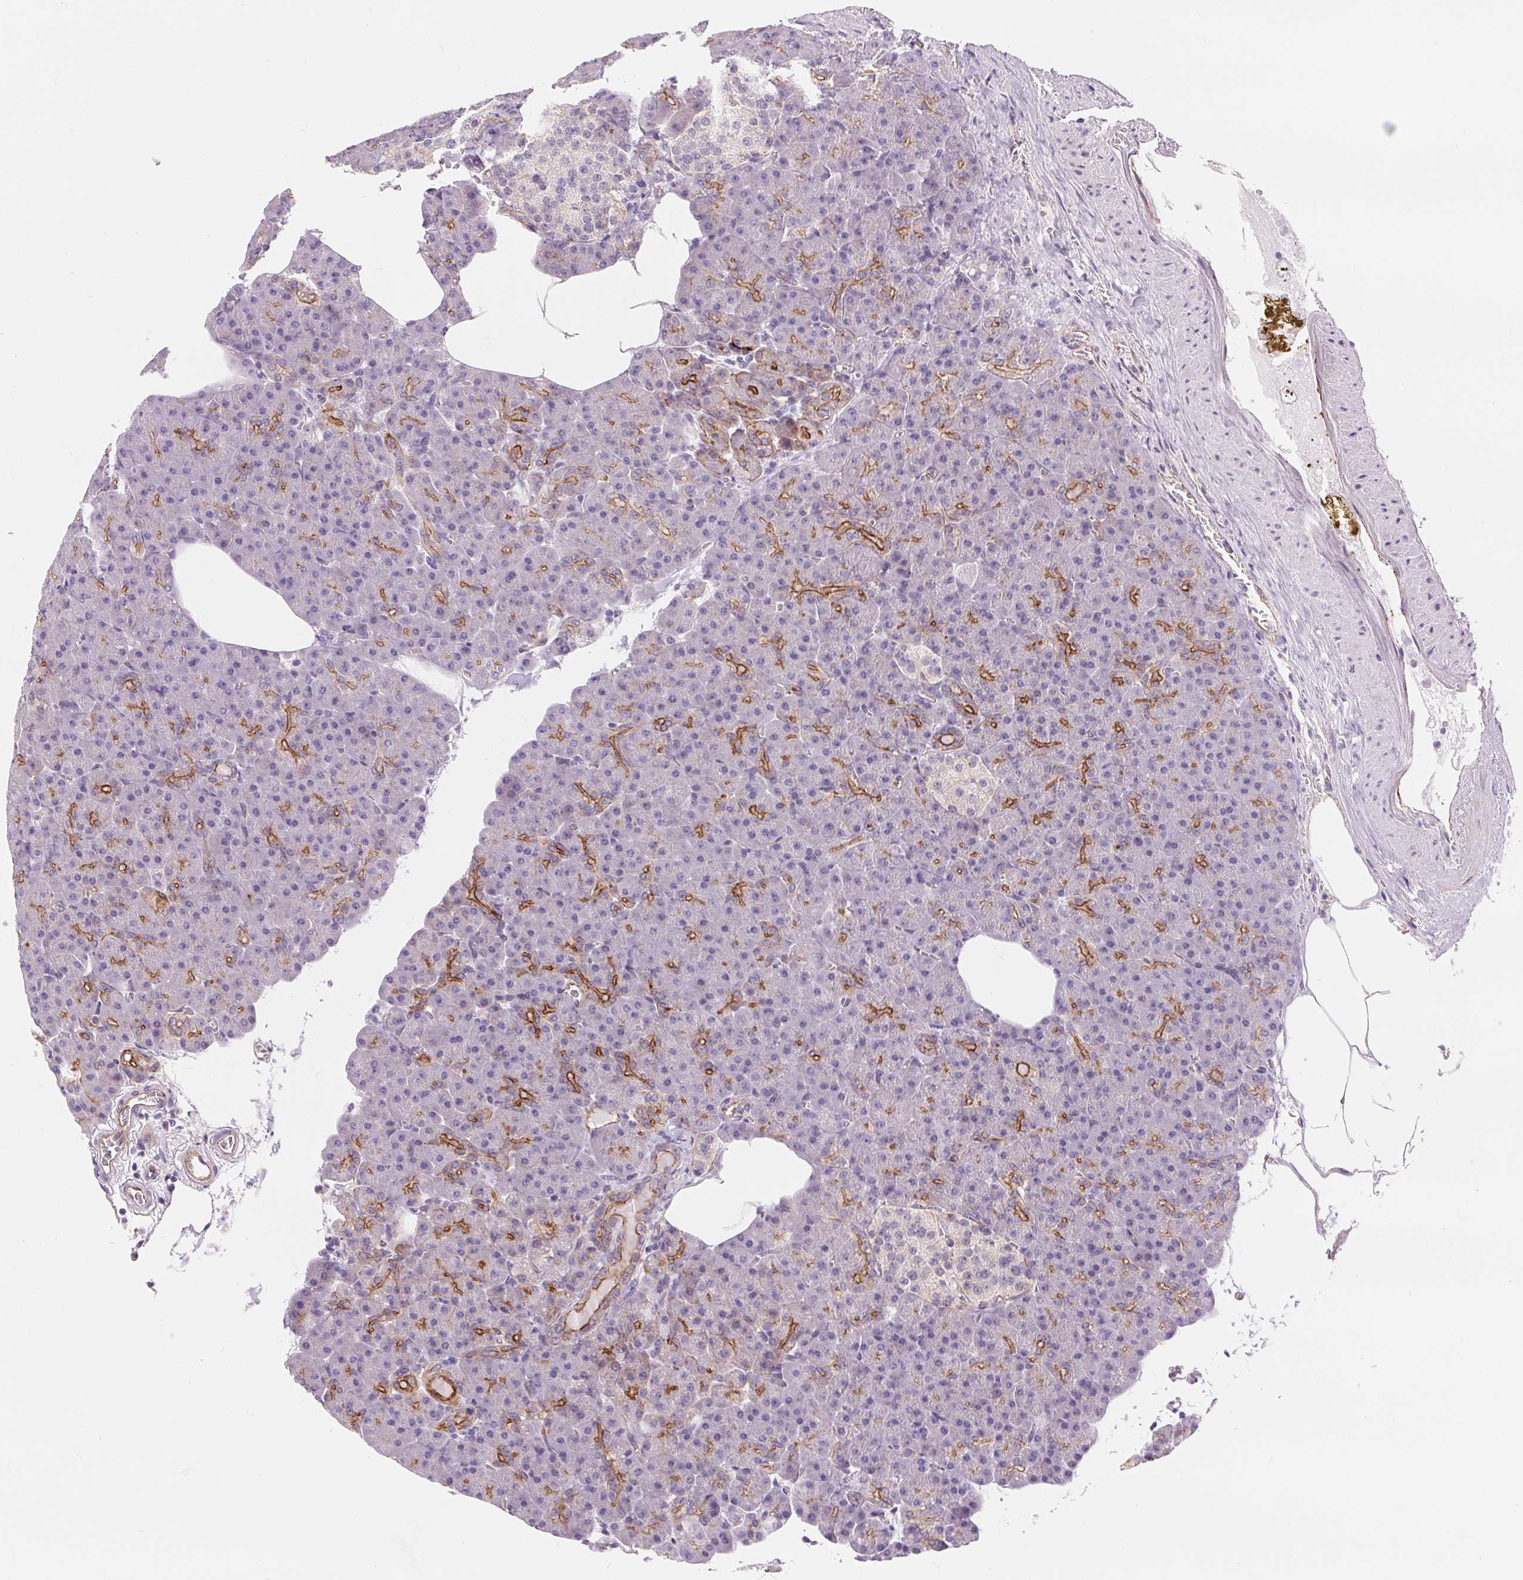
{"staining": {"intensity": "moderate", "quantity": "25%-75%", "location": "cytoplasmic/membranous"}, "tissue": "pancreas", "cell_type": "Exocrine glandular cells", "image_type": "normal", "snomed": [{"axis": "morphology", "description": "Normal tissue, NOS"}, {"axis": "topography", "description": "Pancreas"}], "caption": "Immunohistochemistry staining of benign pancreas, which demonstrates medium levels of moderate cytoplasmic/membranous staining in about 25%-75% of exocrine glandular cells indicating moderate cytoplasmic/membranous protein staining. The staining was performed using DAB (brown) for protein detection and nuclei were counterstained in hematoxylin (blue).", "gene": "DIXDC1", "patient": {"sex": "female", "age": 74}}